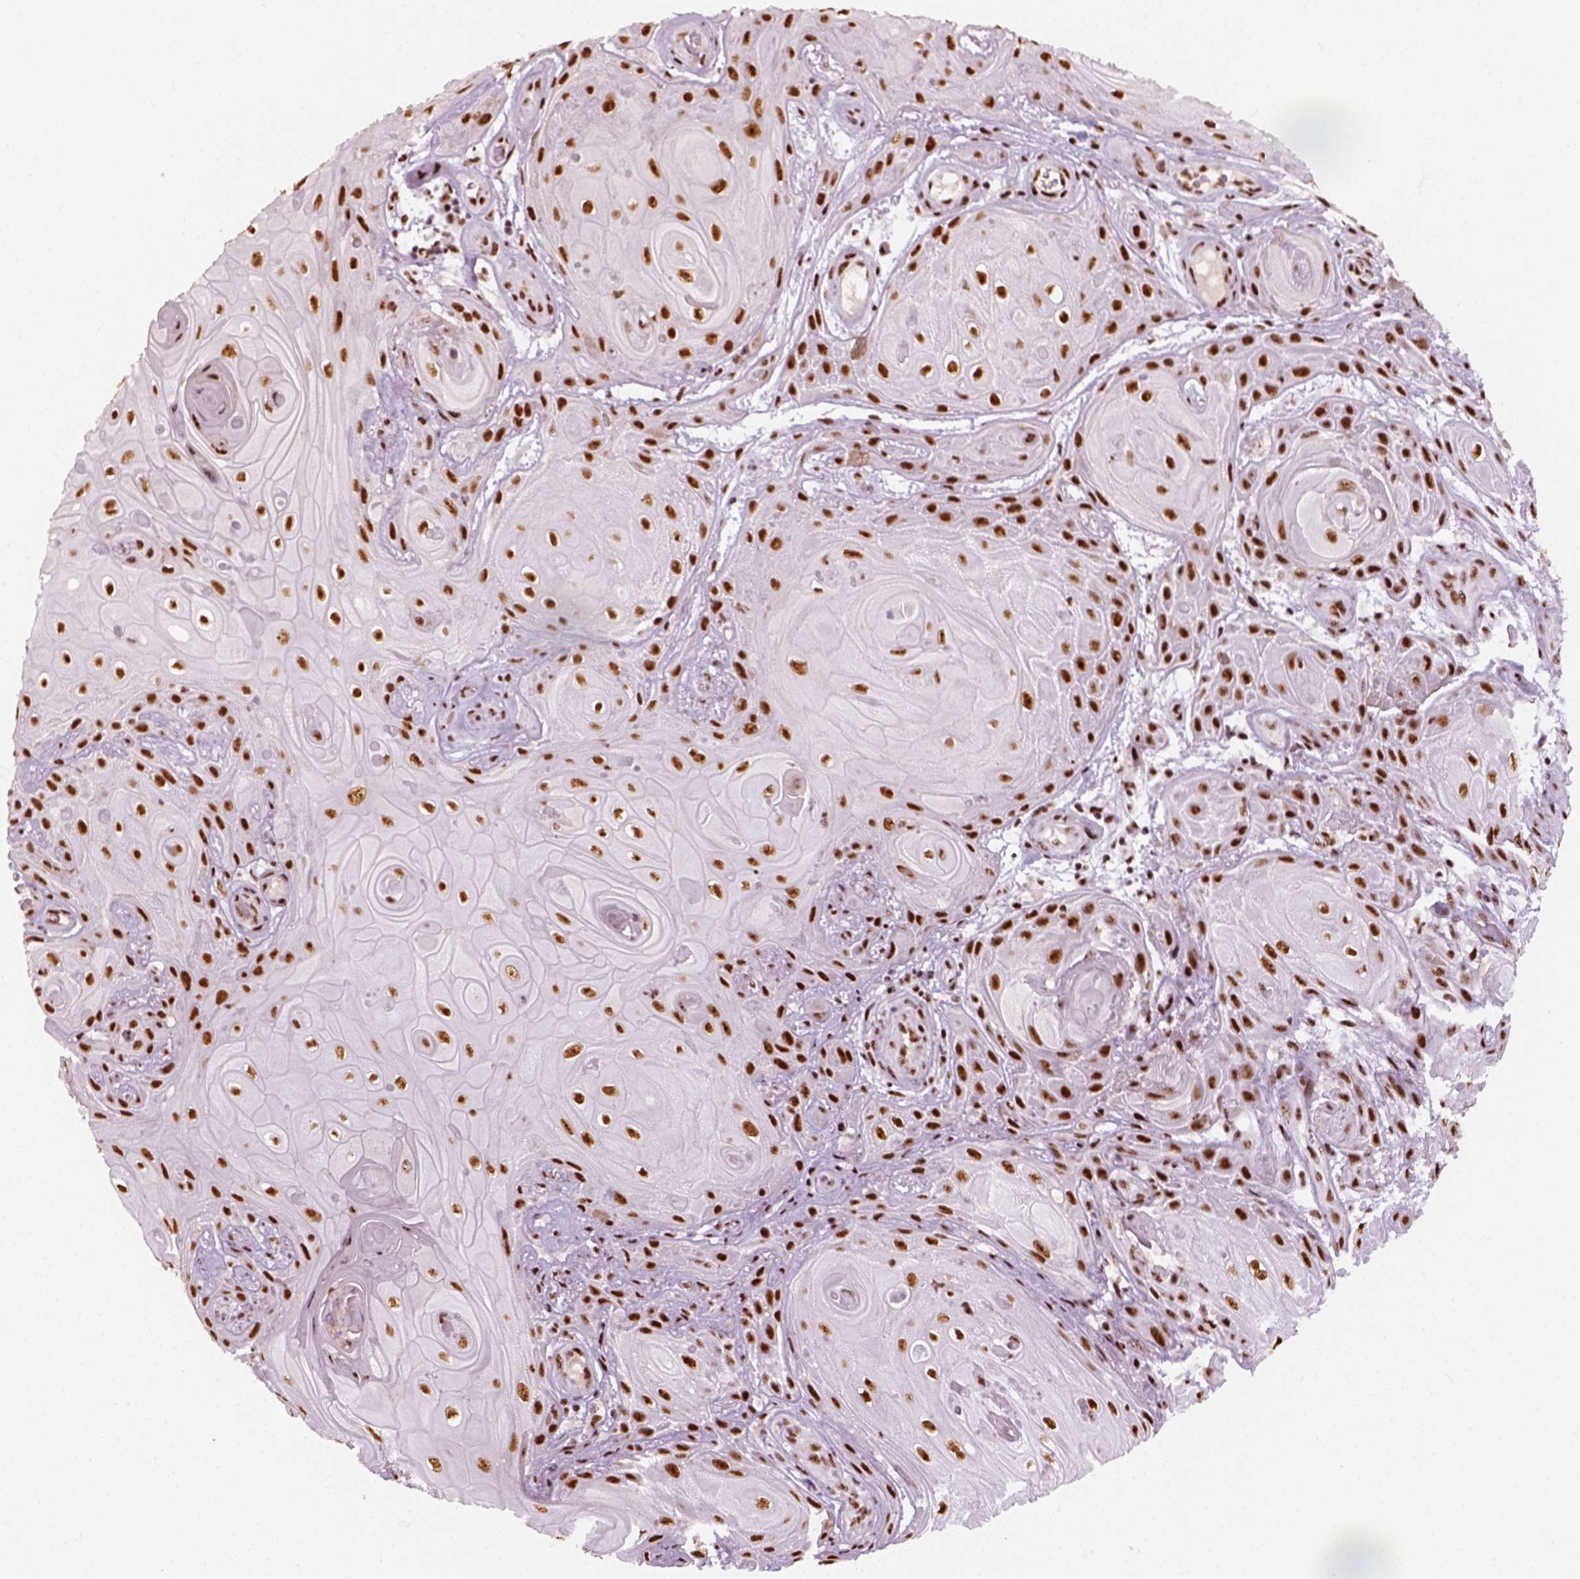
{"staining": {"intensity": "strong", "quantity": ">75%", "location": "nuclear"}, "tissue": "skin cancer", "cell_type": "Tumor cells", "image_type": "cancer", "snomed": [{"axis": "morphology", "description": "Squamous cell carcinoma, NOS"}, {"axis": "topography", "description": "Skin"}], "caption": "Skin cancer (squamous cell carcinoma) was stained to show a protein in brown. There is high levels of strong nuclear staining in approximately >75% of tumor cells.", "gene": "GTF2F1", "patient": {"sex": "male", "age": 62}}